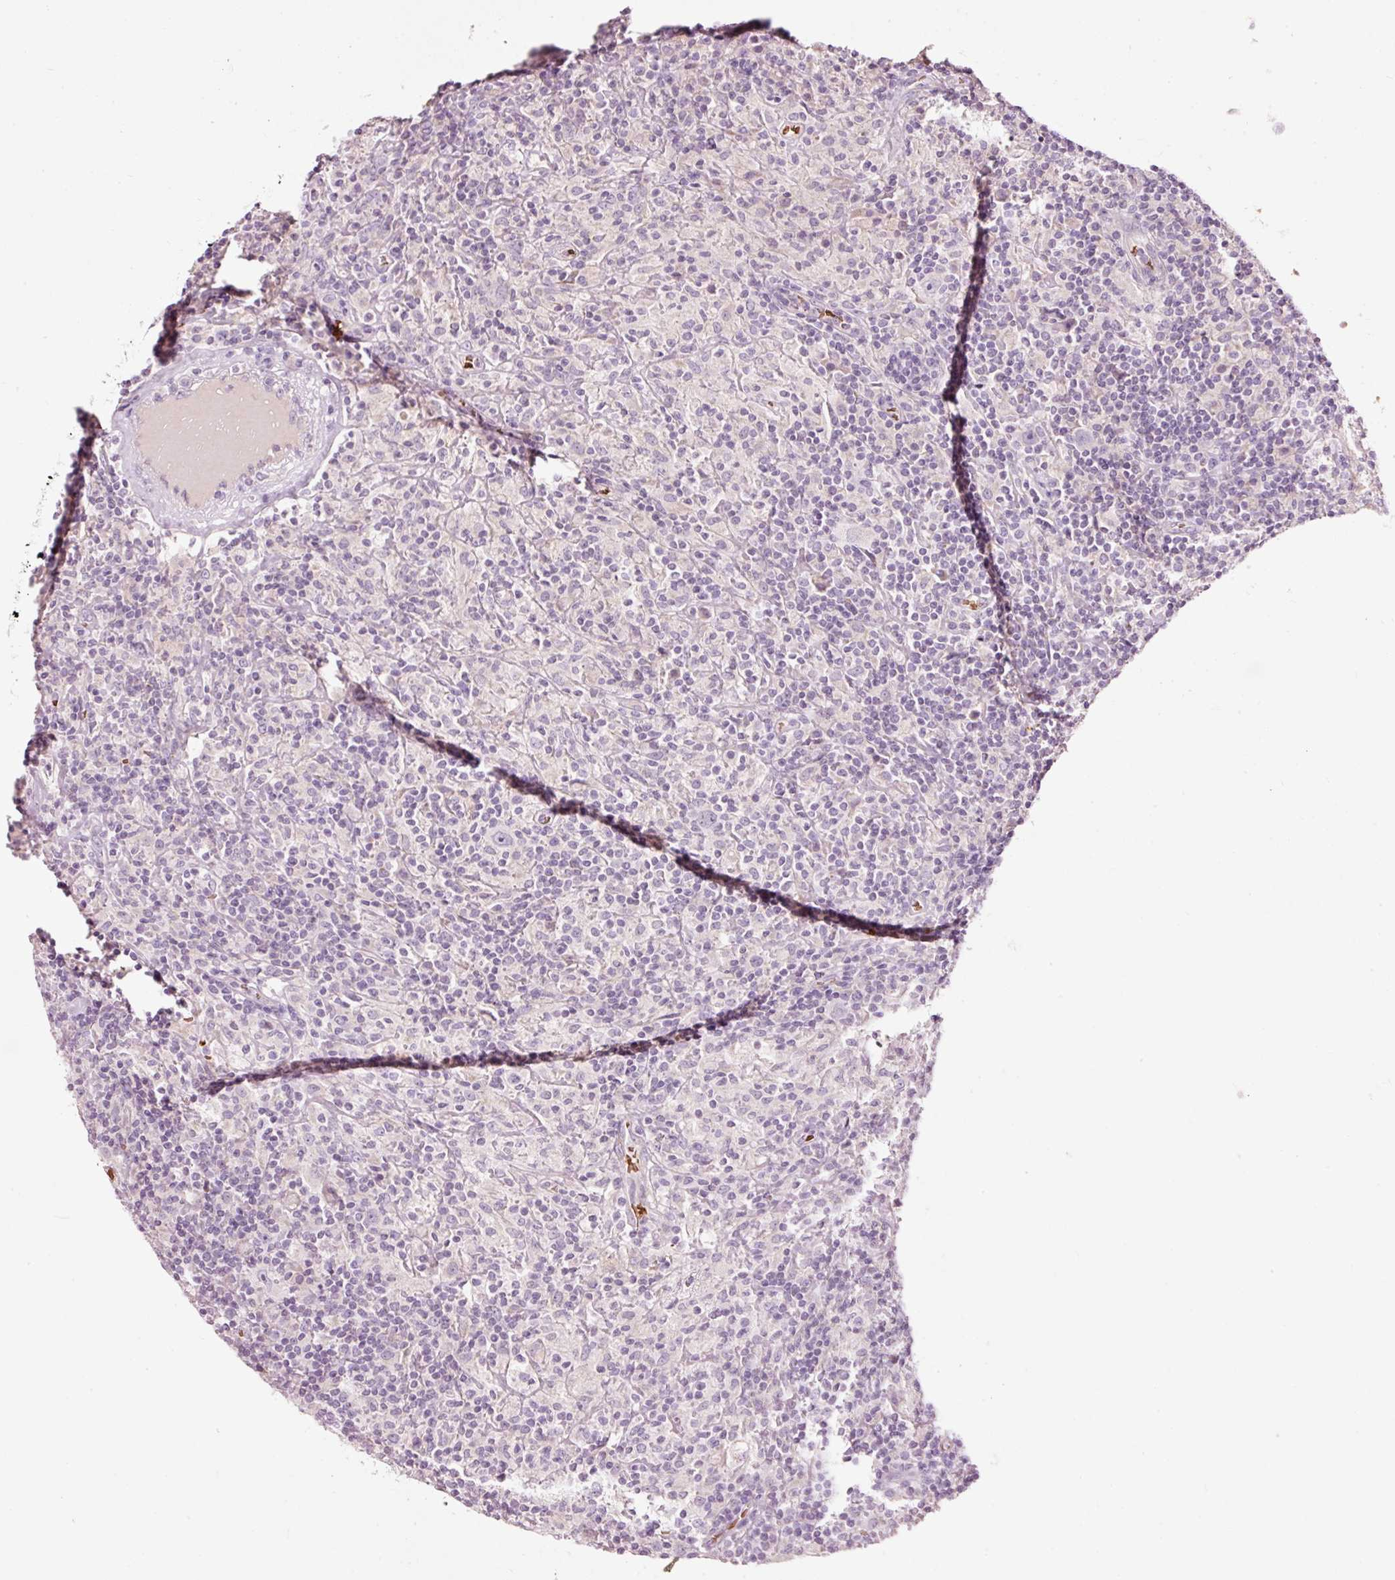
{"staining": {"intensity": "negative", "quantity": "none", "location": "none"}, "tissue": "lymphoma", "cell_type": "Tumor cells", "image_type": "cancer", "snomed": [{"axis": "morphology", "description": "Hodgkin's disease, NOS"}, {"axis": "topography", "description": "Lymph node"}], "caption": "Tumor cells are negative for protein expression in human lymphoma.", "gene": "LDHAL6B", "patient": {"sex": "male", "age": 70}}